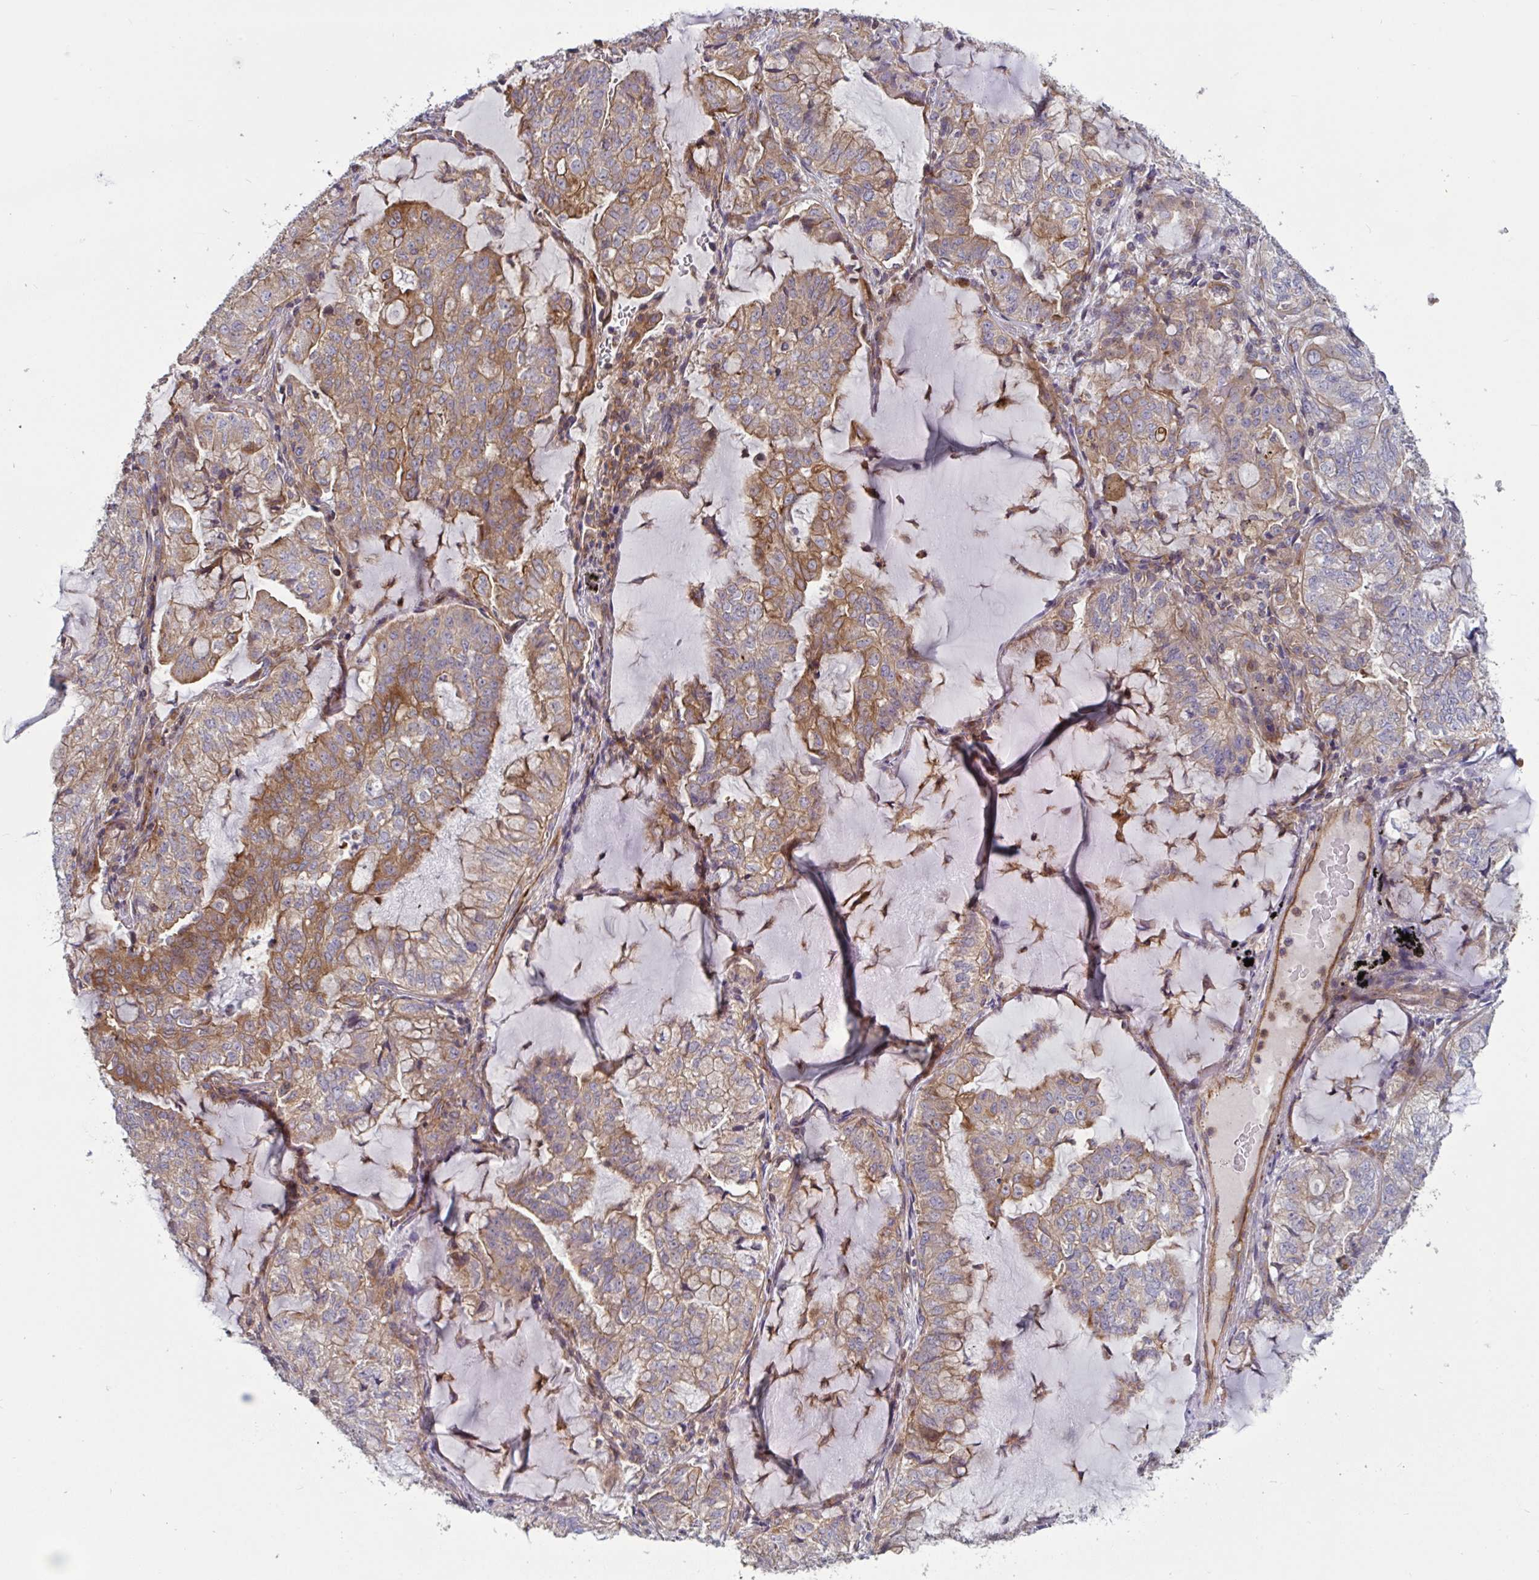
{"staining": {"intensity": "moderate", "quantity": "25%-75%", "location": "cytoplasmic/membranous"}, "tissue": "lung cancer", "cell_type": "Tumor cells", "image_type": "cancer", "snomed": [{"axis": "morphology", "description": "Adenocarcinoma, NOS"}, {"axis": "topography", "description": "Lymph node"}, {"axis": "topography", "description": "Lung"}], "caption": "Tumor cells show moderate cytoplasmic/membranous expression in about 25%-75% of cells in lung cancer (adenocarcinoma).", "gene": "TANK", "patient": {"sex": "male", "age": 66}}